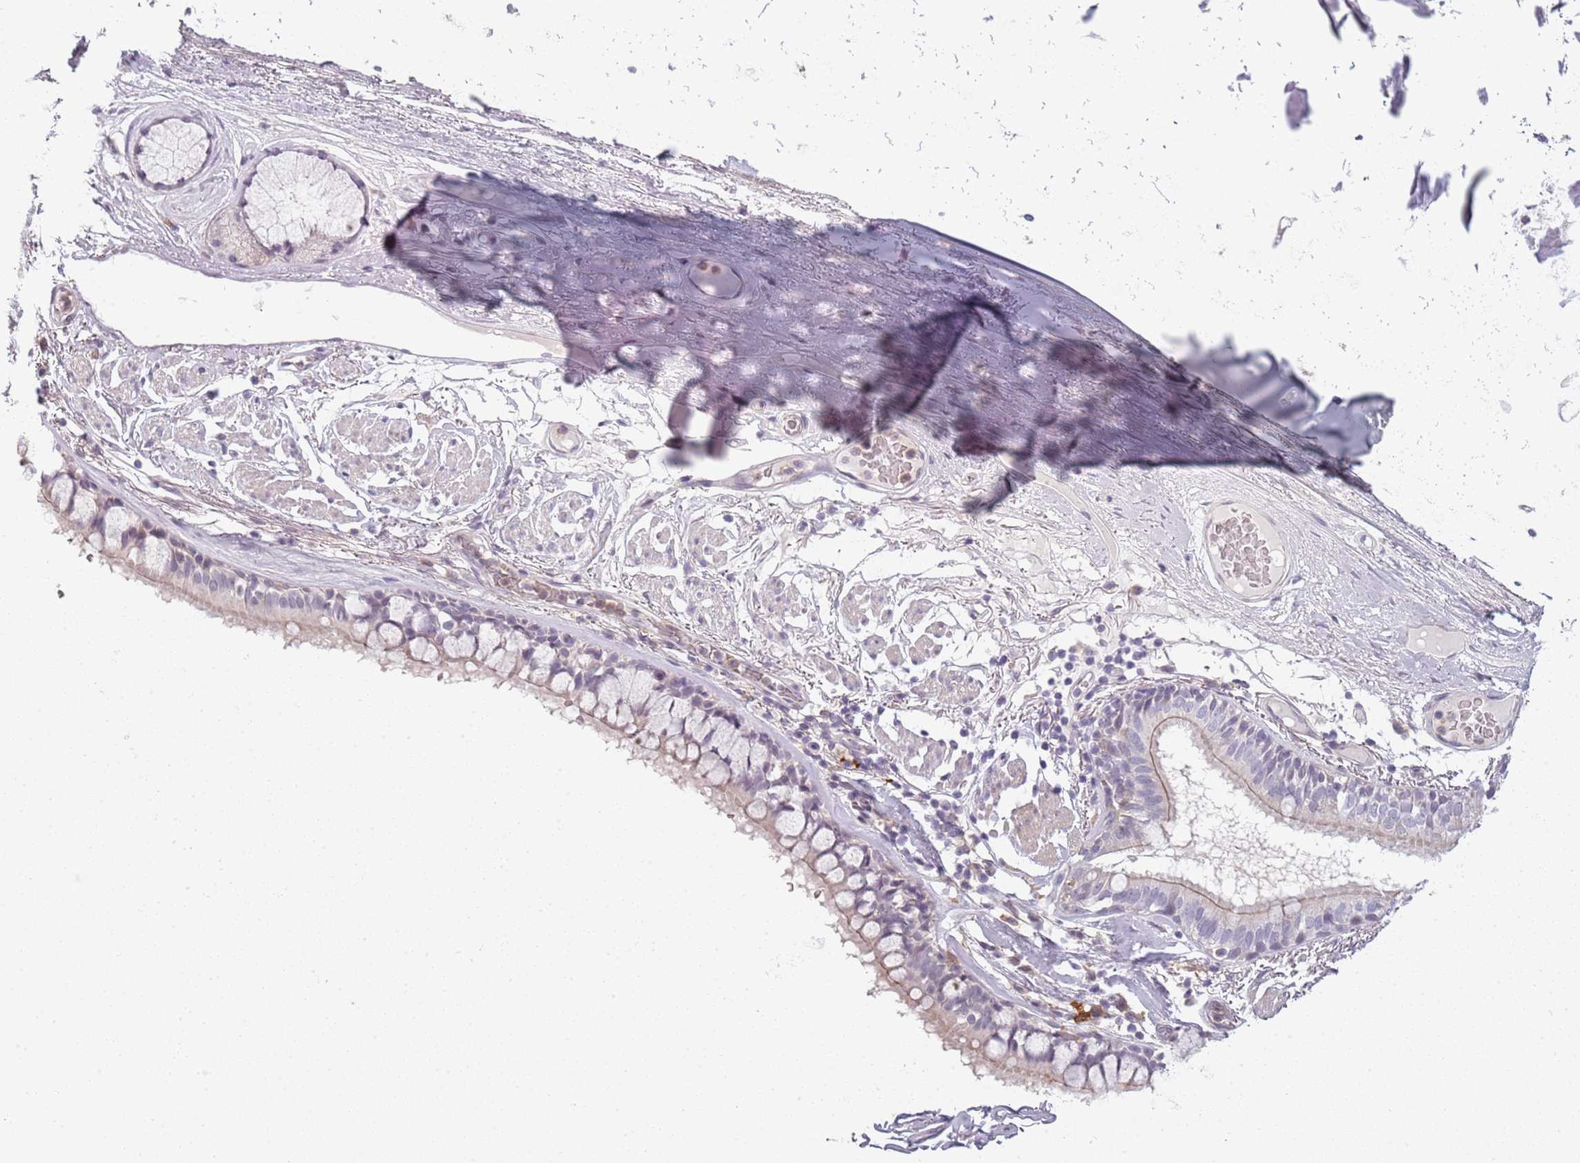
{"staining": {"intensity": "negative", "quantity": "none", "location": "none"}, "tissue": "bronchus", "cell_type": "Respiratory epithelial cells", "image_type": "normal", "snomed": [{"axis": "morphology", "description": "Normal tissue, NOS"}, {"axis": "topography", "description": "Bronchus"}], "caption": "An image of bronchus stained for a protein exhibits no brown staining in respiratory epithelial cells.", "gene": "CC2D2B", "patient": {"sex": "male", "age": 70}}